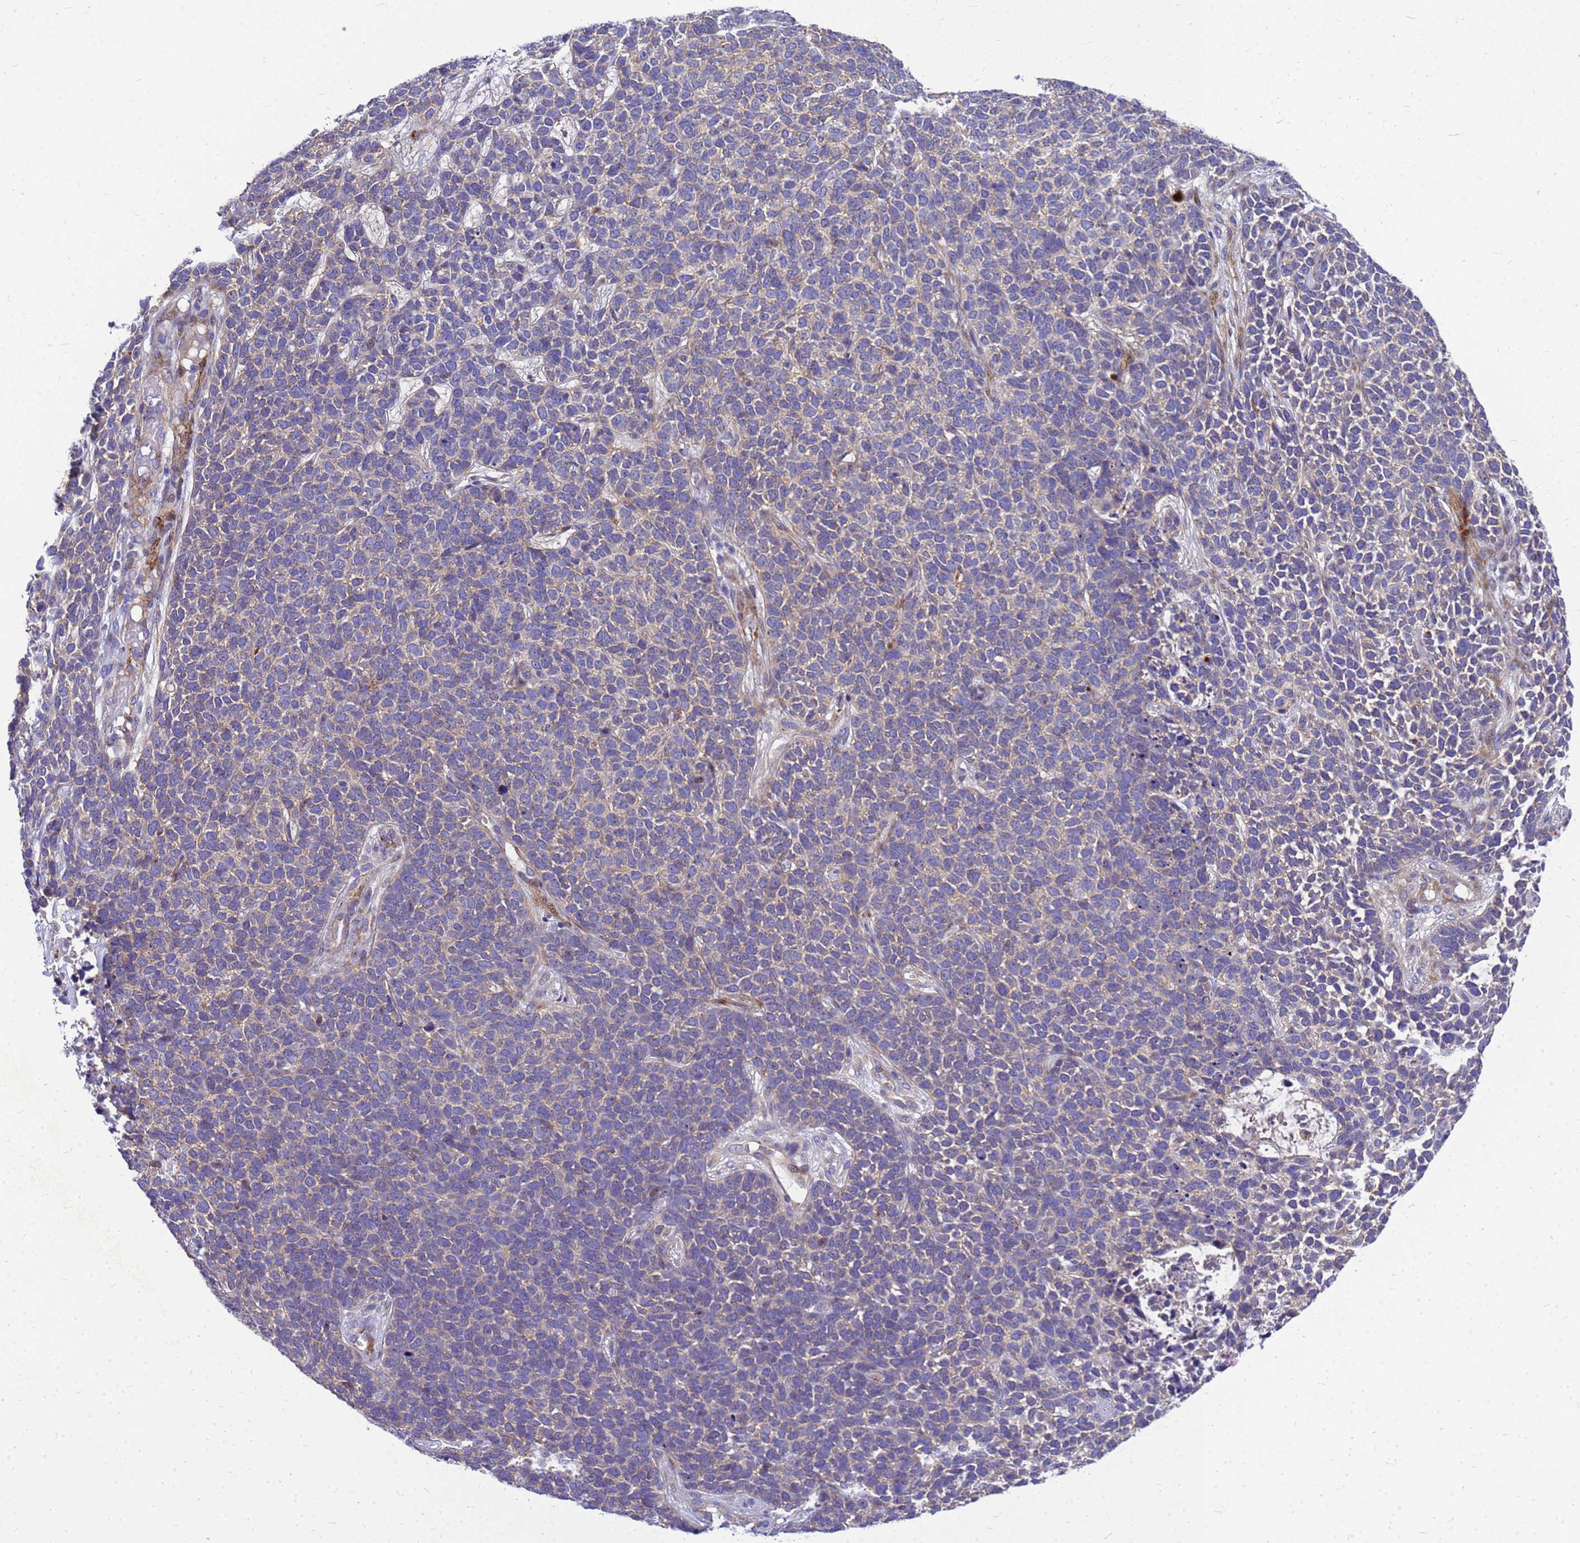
{"staining": {"intensity": "weak", "quantity": "<25%", "location": "cytoplasmic/membranous"}, "tissue": "skin cancer", "cell_type": "Tumor cells", "image_type": "cancer", "snomed": [{"axis": "morphology", "description": "Basal cell carcinoma"}, {"axis": "topography", "description": "Skin"}], "caption": "Immunohistochemistry (IHC) histopathology image of neoplastic tissue: human basal cell carcinoma (skin) stained with DAB exhibits no significant protein expression in tumor cells. (IHC, brightfield microscopy, high magnification).", "gene": "POP7", "patient": {"sex": "female", "age": 84}}